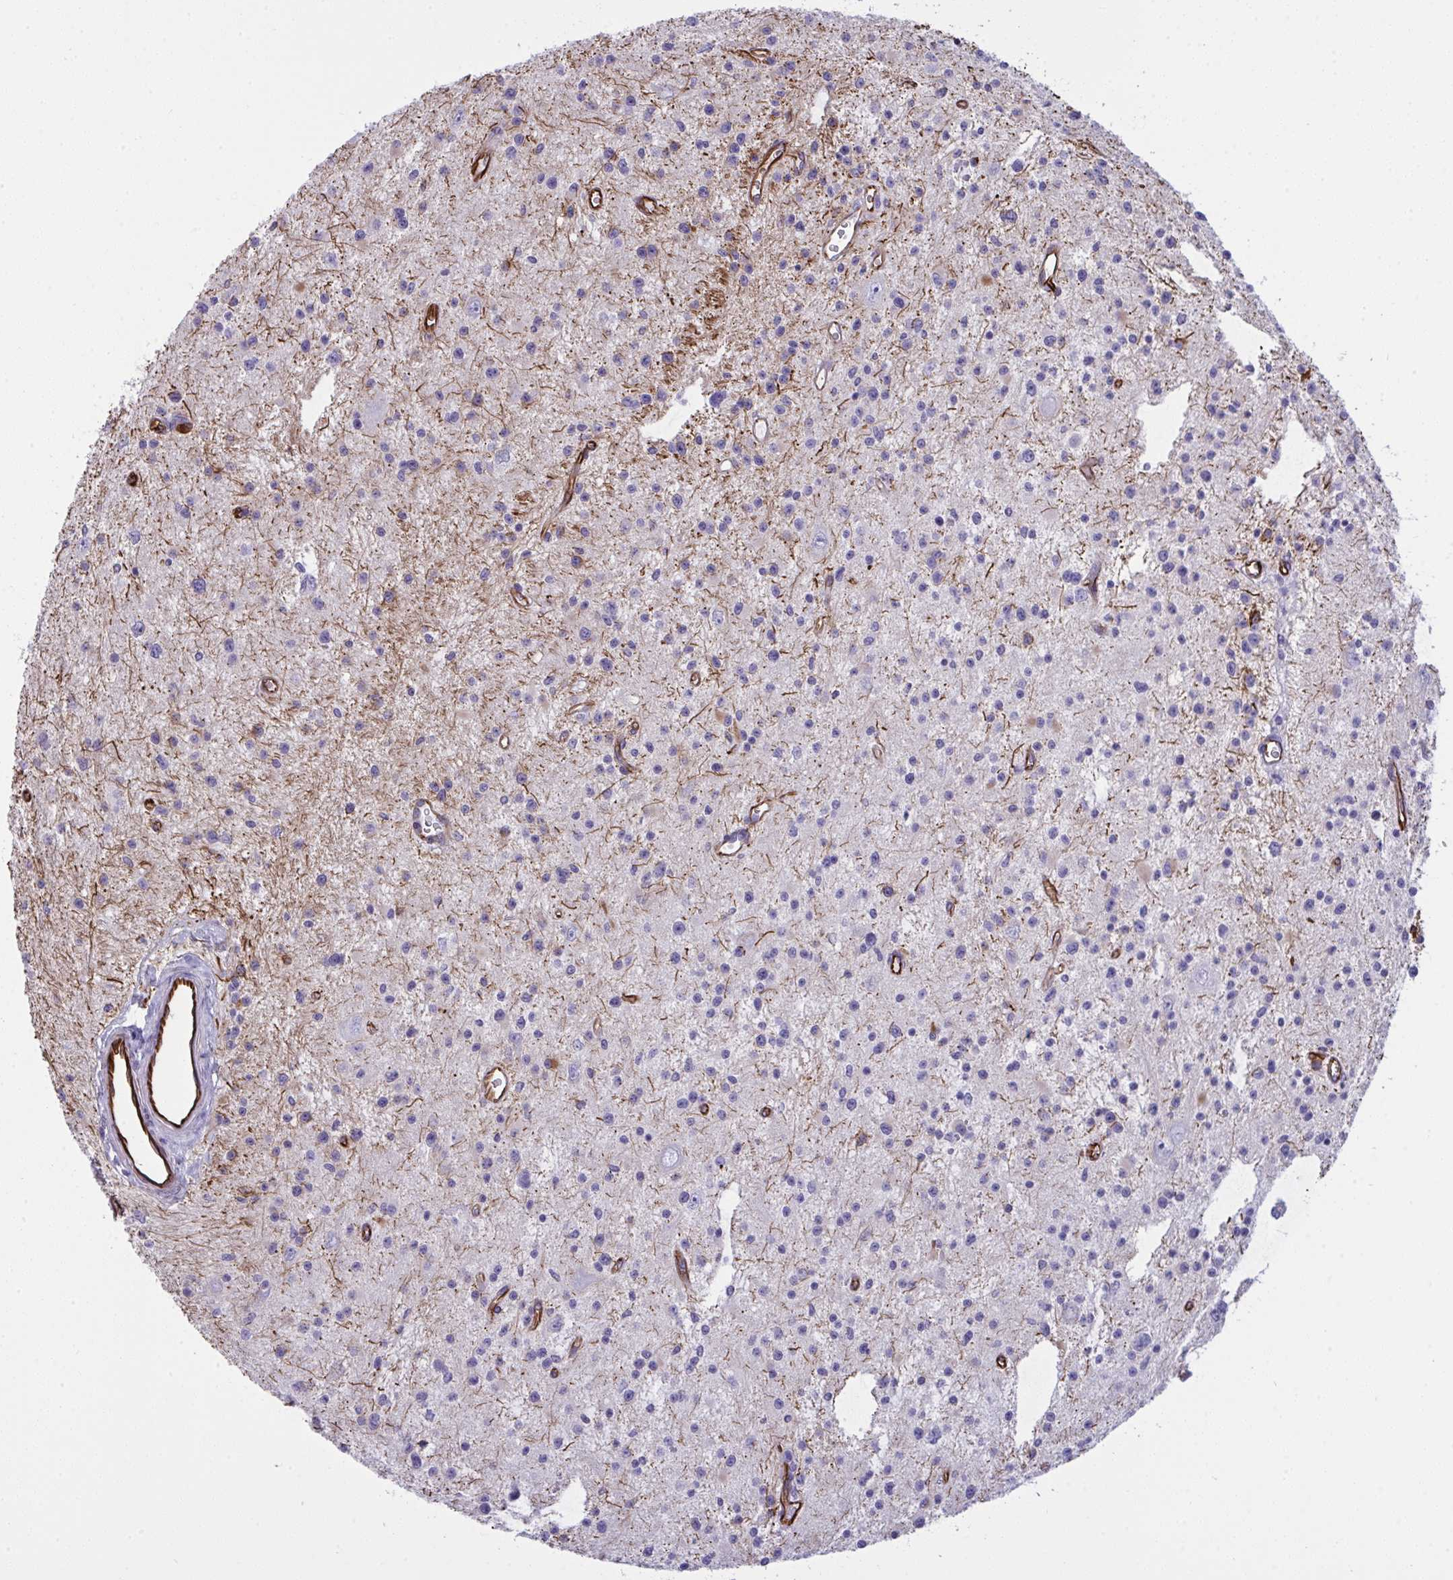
{"staining": {"intensity": "negative", "quantity": "none", "location": "none"}, "tissue": "glioma", "cell_type": "Tumor cells", "image_type": "cancer", "snomed": [{"axis": "morphology", "description": "Glioma, malignant, Low grade"}, {"axis": "topography", "description": "Brain"}], "caption": "IHC of malignant low-grade glioma reveals no expression in tumor cells.", "gene": "SLC35B1", "patient": {"sex": "male", "age": 43}}